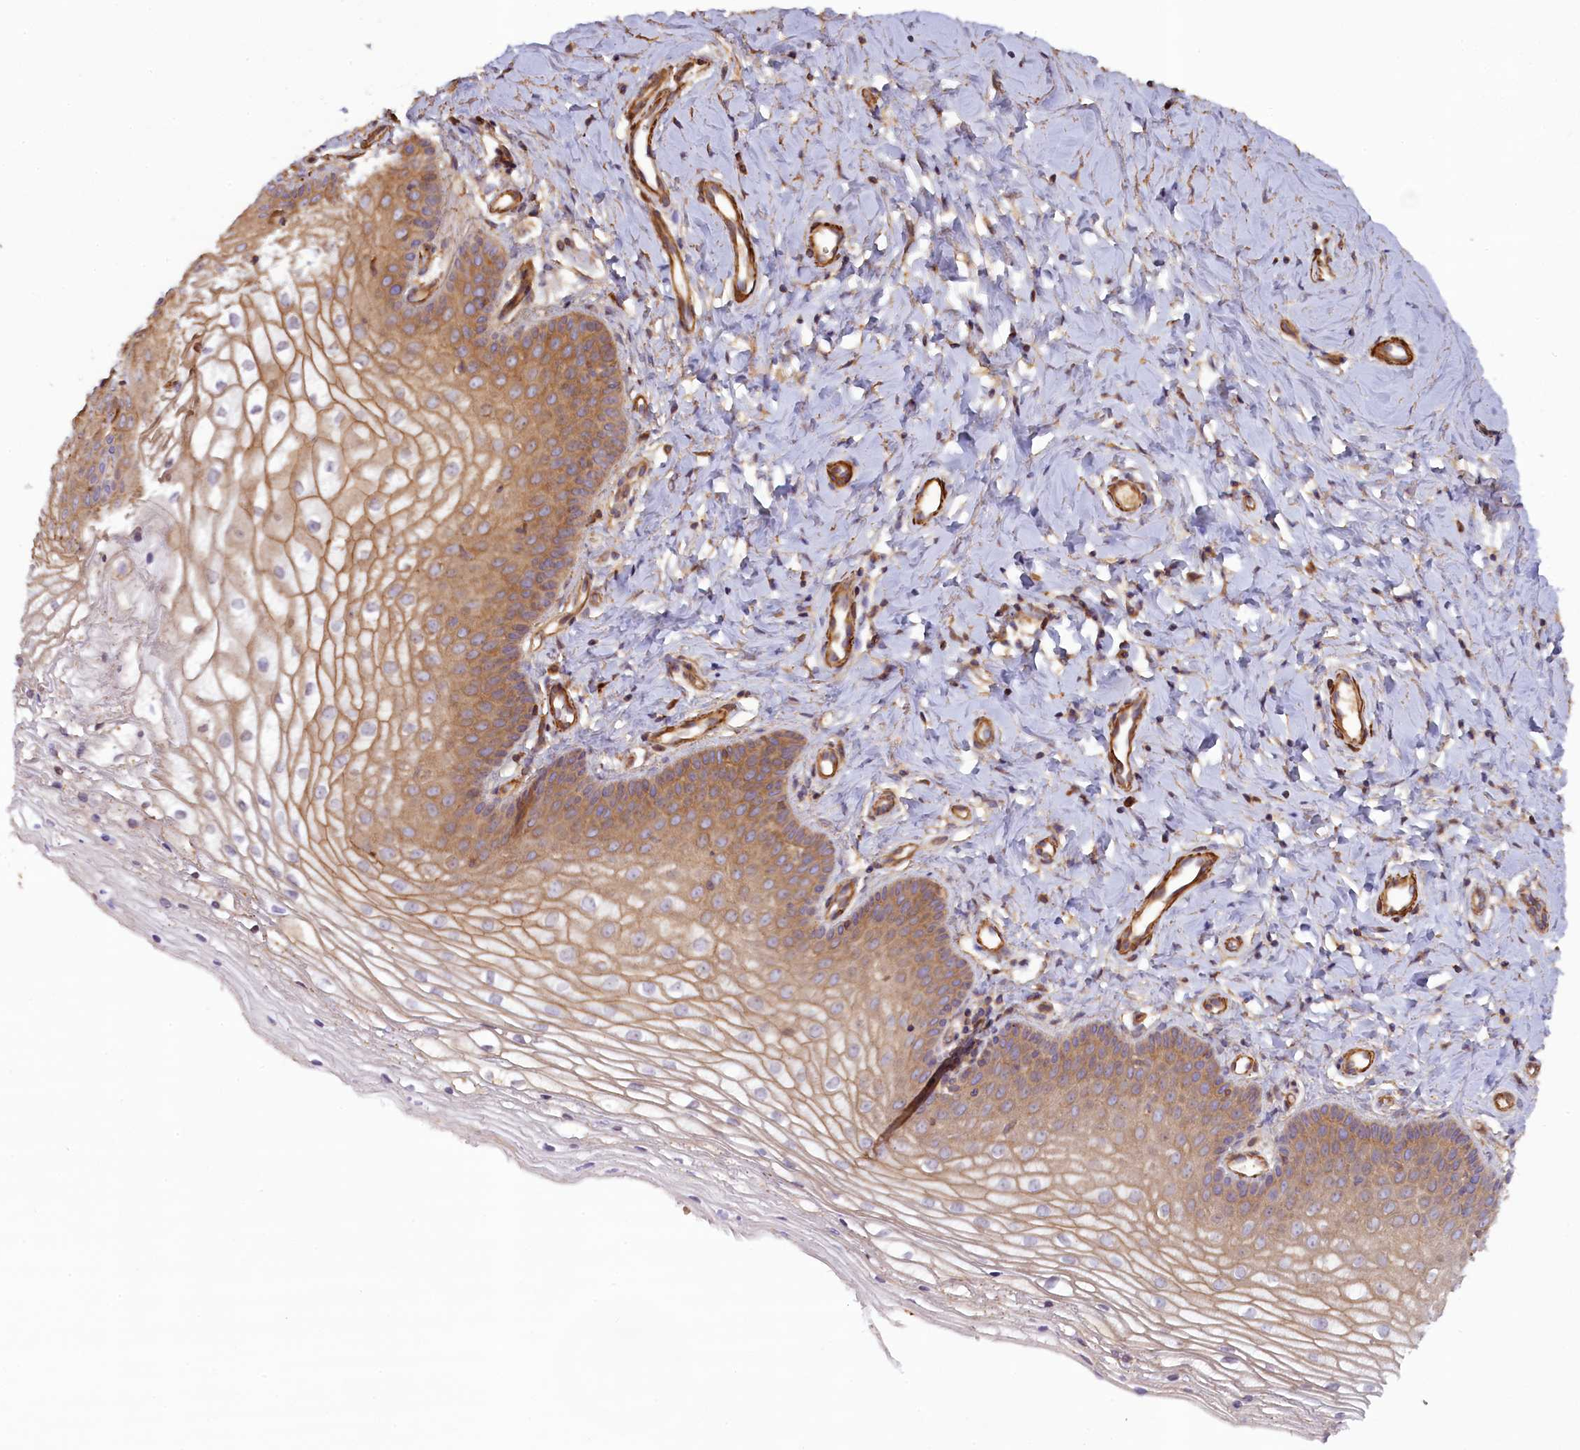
{"staining": {"intensity": "moderate", "quantity": "25%-75%", "location": "cytoplasmic/membranous"}, "tissue": "vagina", "cell_type": "Squamous epithelial cells", "image_type": "normal", "snomed": [{"axis": "morphology", "description": "Normal tissue, NOS"}, {"axis": "topography", "description": "Vagina"}], "caption": "Vagina stained with DAB (3,3'-diaminobenzidine) immunohistochemistry (IHC) reveals medium levels of moderate cytoplasmic/membranous staining in approximately 25%-75% of squamous epithelial cells.", "gene": "FUZ", "patient": {"sex": "female", "age": 68}}